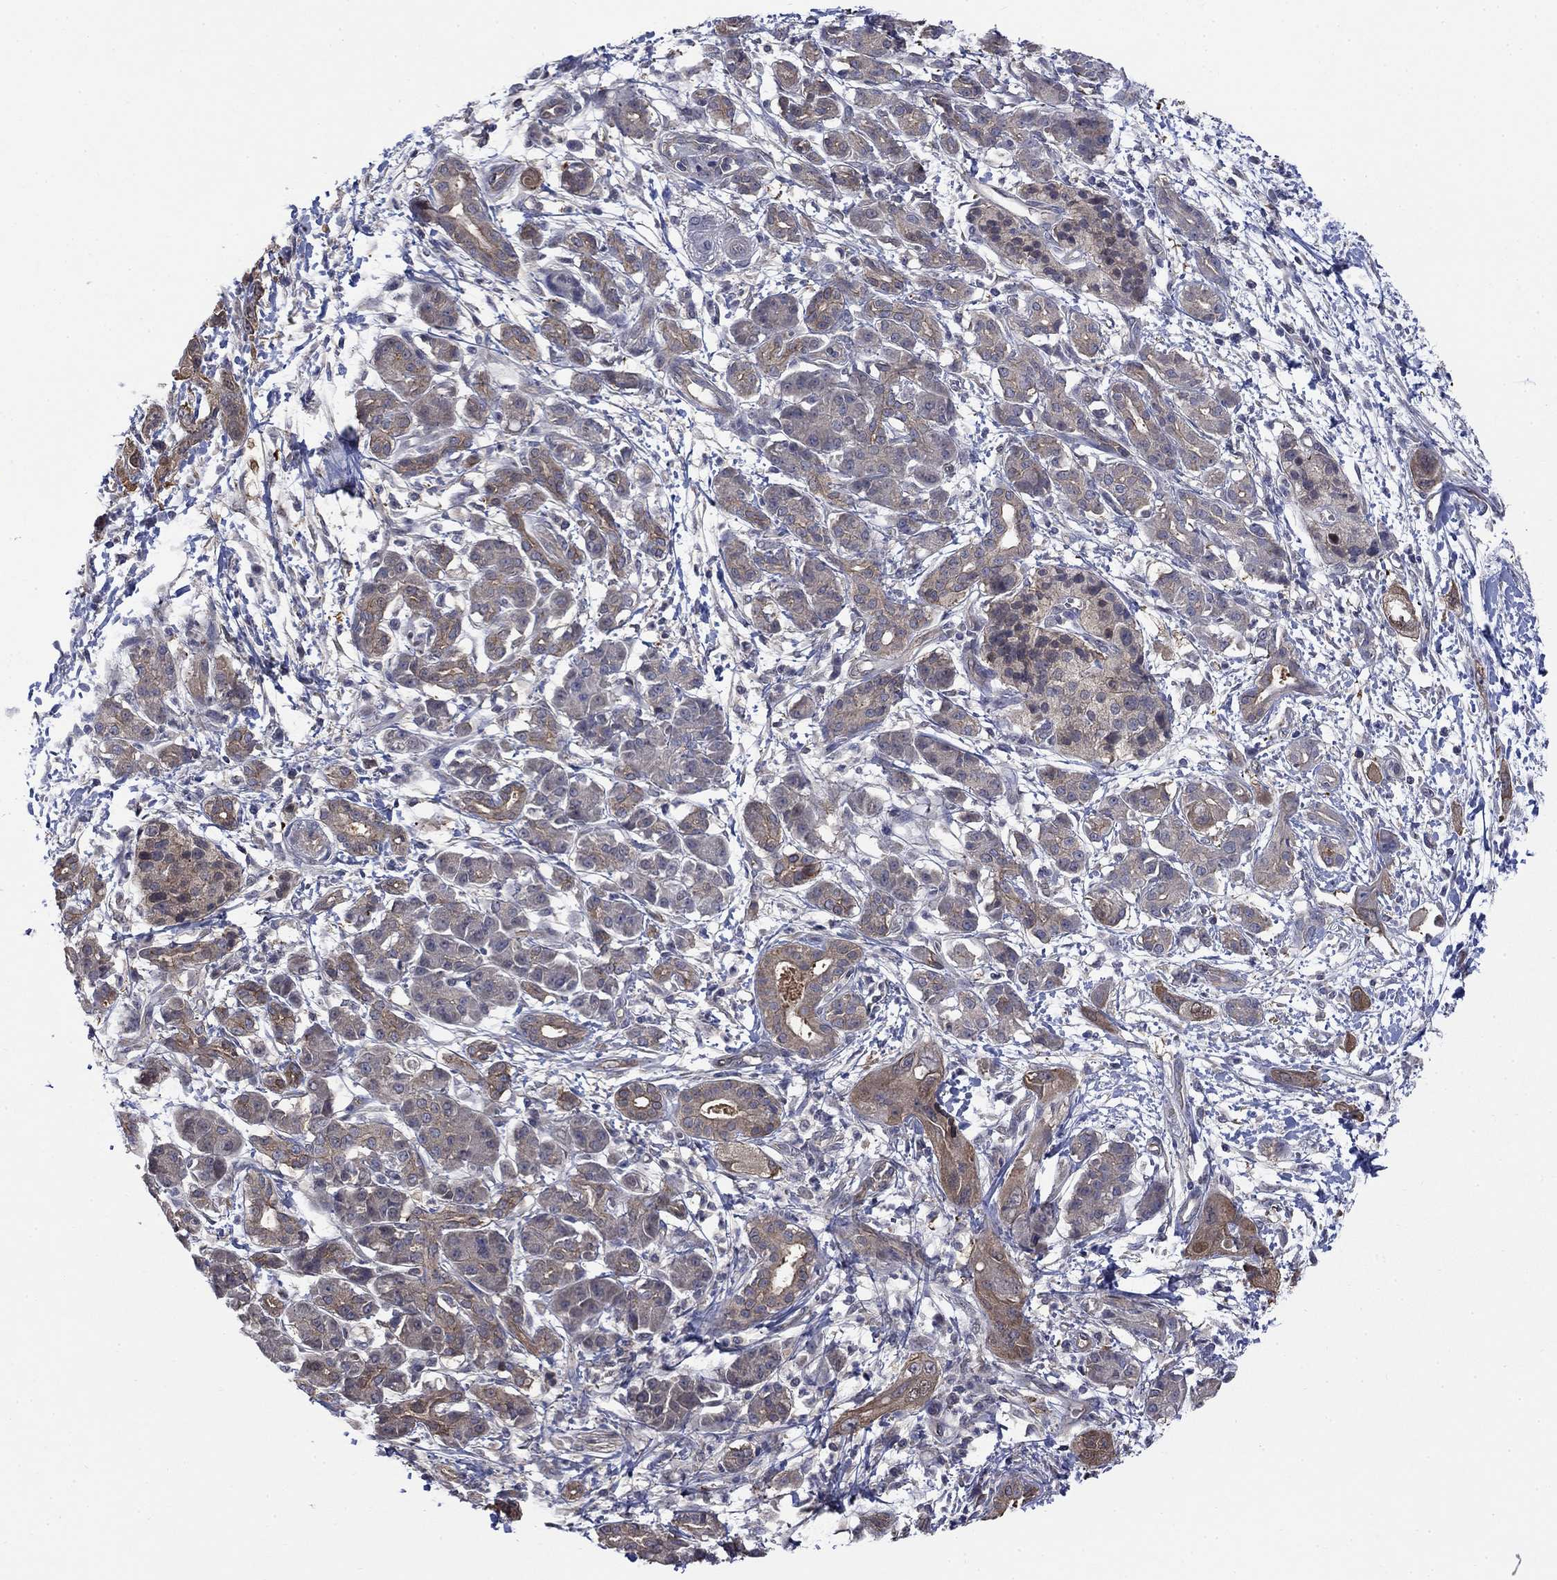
{"staining": {"intensity": "weak", "quantity": "25%-75%", "location": "cytoplasmic/membranous"}, "tissue": "pancreatic cancer", "cell_type": "Tumor cells", "image_type": "cancer", "snomed": [{"axis": "morphology", "description": "Adenocarcinoma, NOS"}, {"axis": "topography", "description": "Pancreas"}], "caption": "Brown immunohistochemical staining in pancreatic cancer (adenocarcinoma) displays weak cytoplasmic/membranous staining in approximately 25%-75% of tumor cells.", "gene": "PDZD2", "patient": {"sex": "male", "age": 72}}